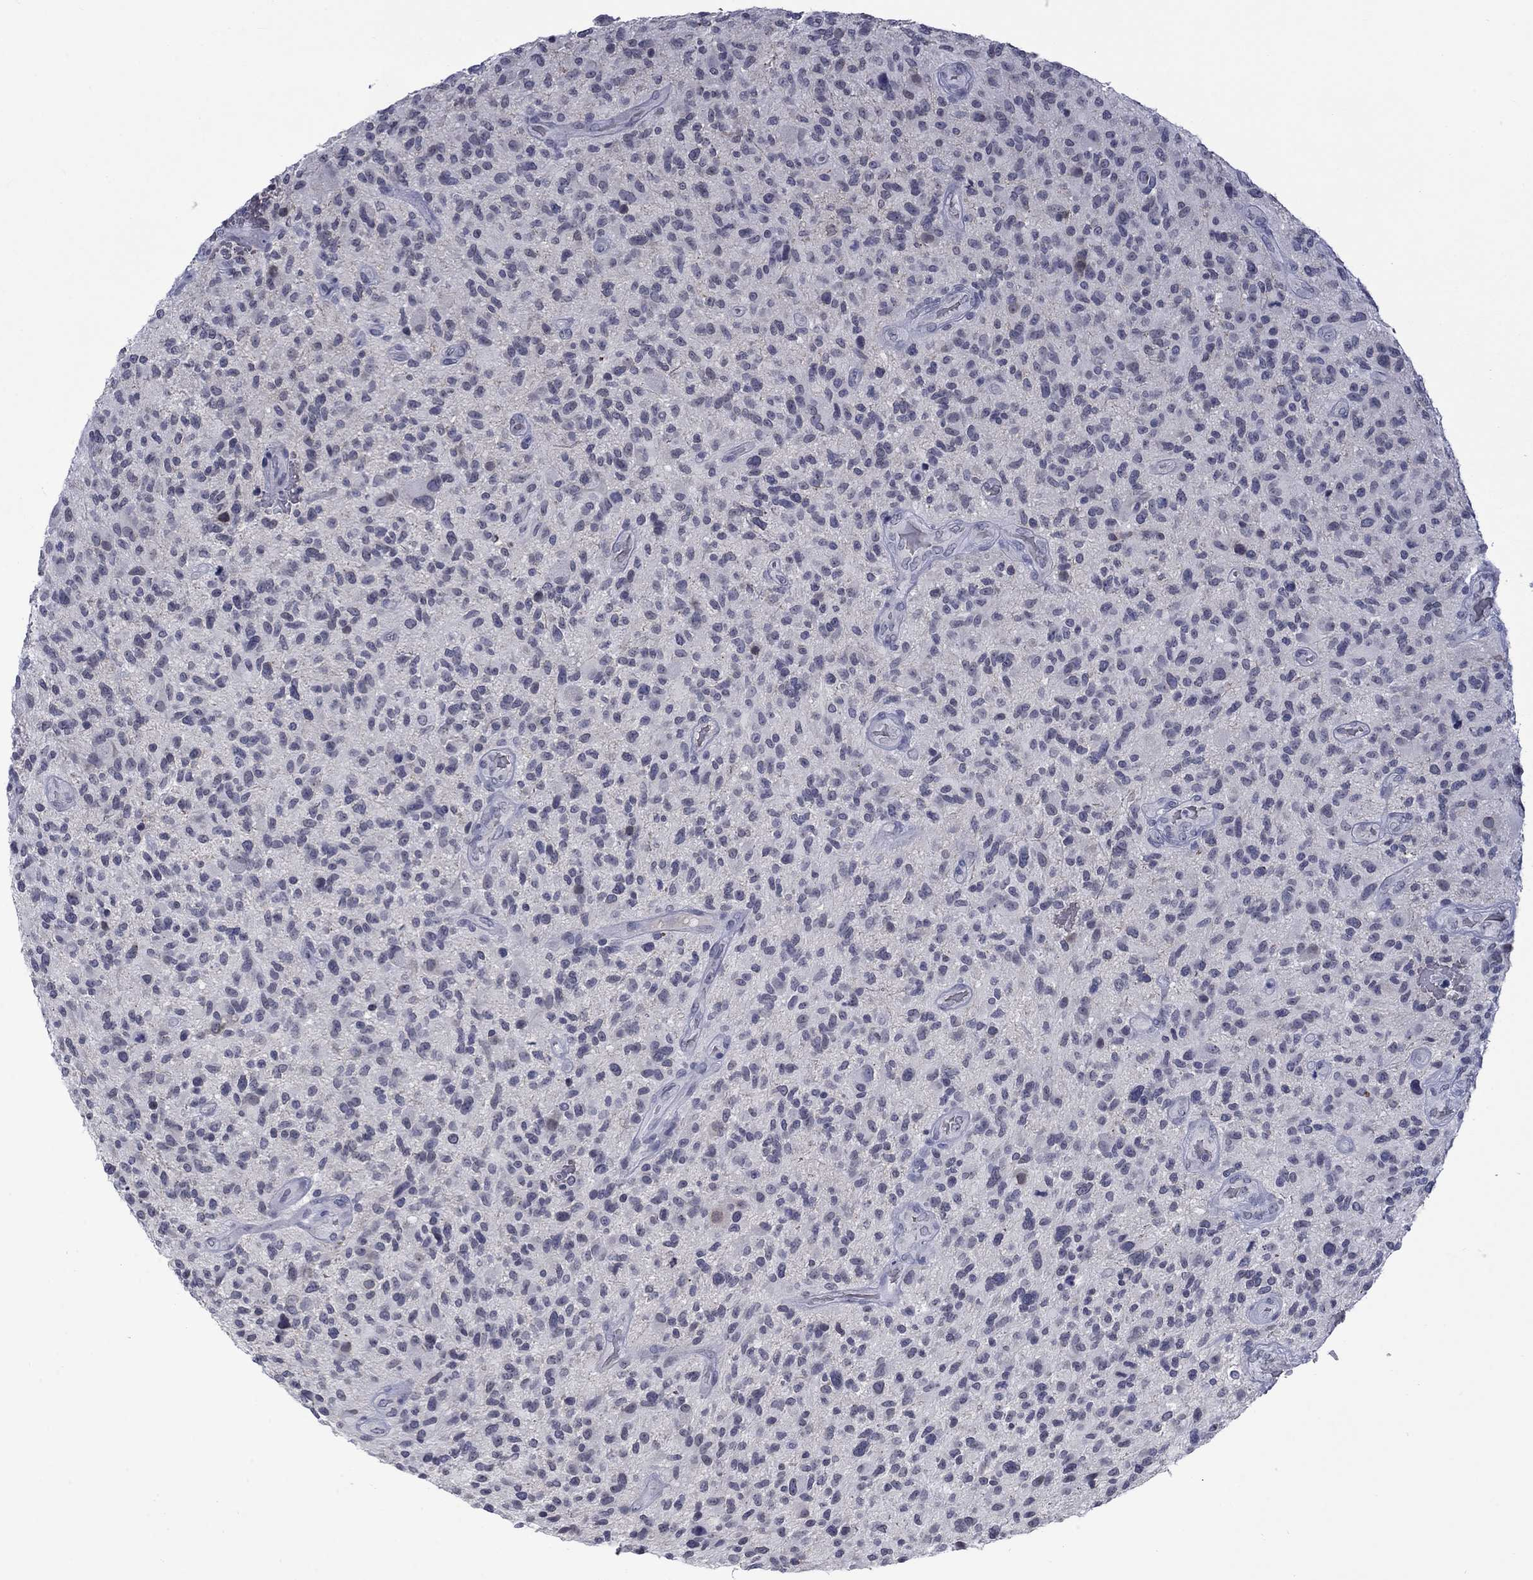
{"staining": {"intensity": "negative", "quantity": "none", "location": "none"}, "tissue": "glioma", "cell_type": "Tumor cells", "image_type": "cancer", "snomed": [{"axis": "morphology", "description": "Glioma, malignant, High grade"}, {"axis": "topography", "description": "Brain"}], "caption": "Immunohistochemistry (IHC) of human malignant glioma (high-grade) shows no expression in tumor cells.", "gene": "NSMF", "patient": {"sex": "male", "age": 47}}